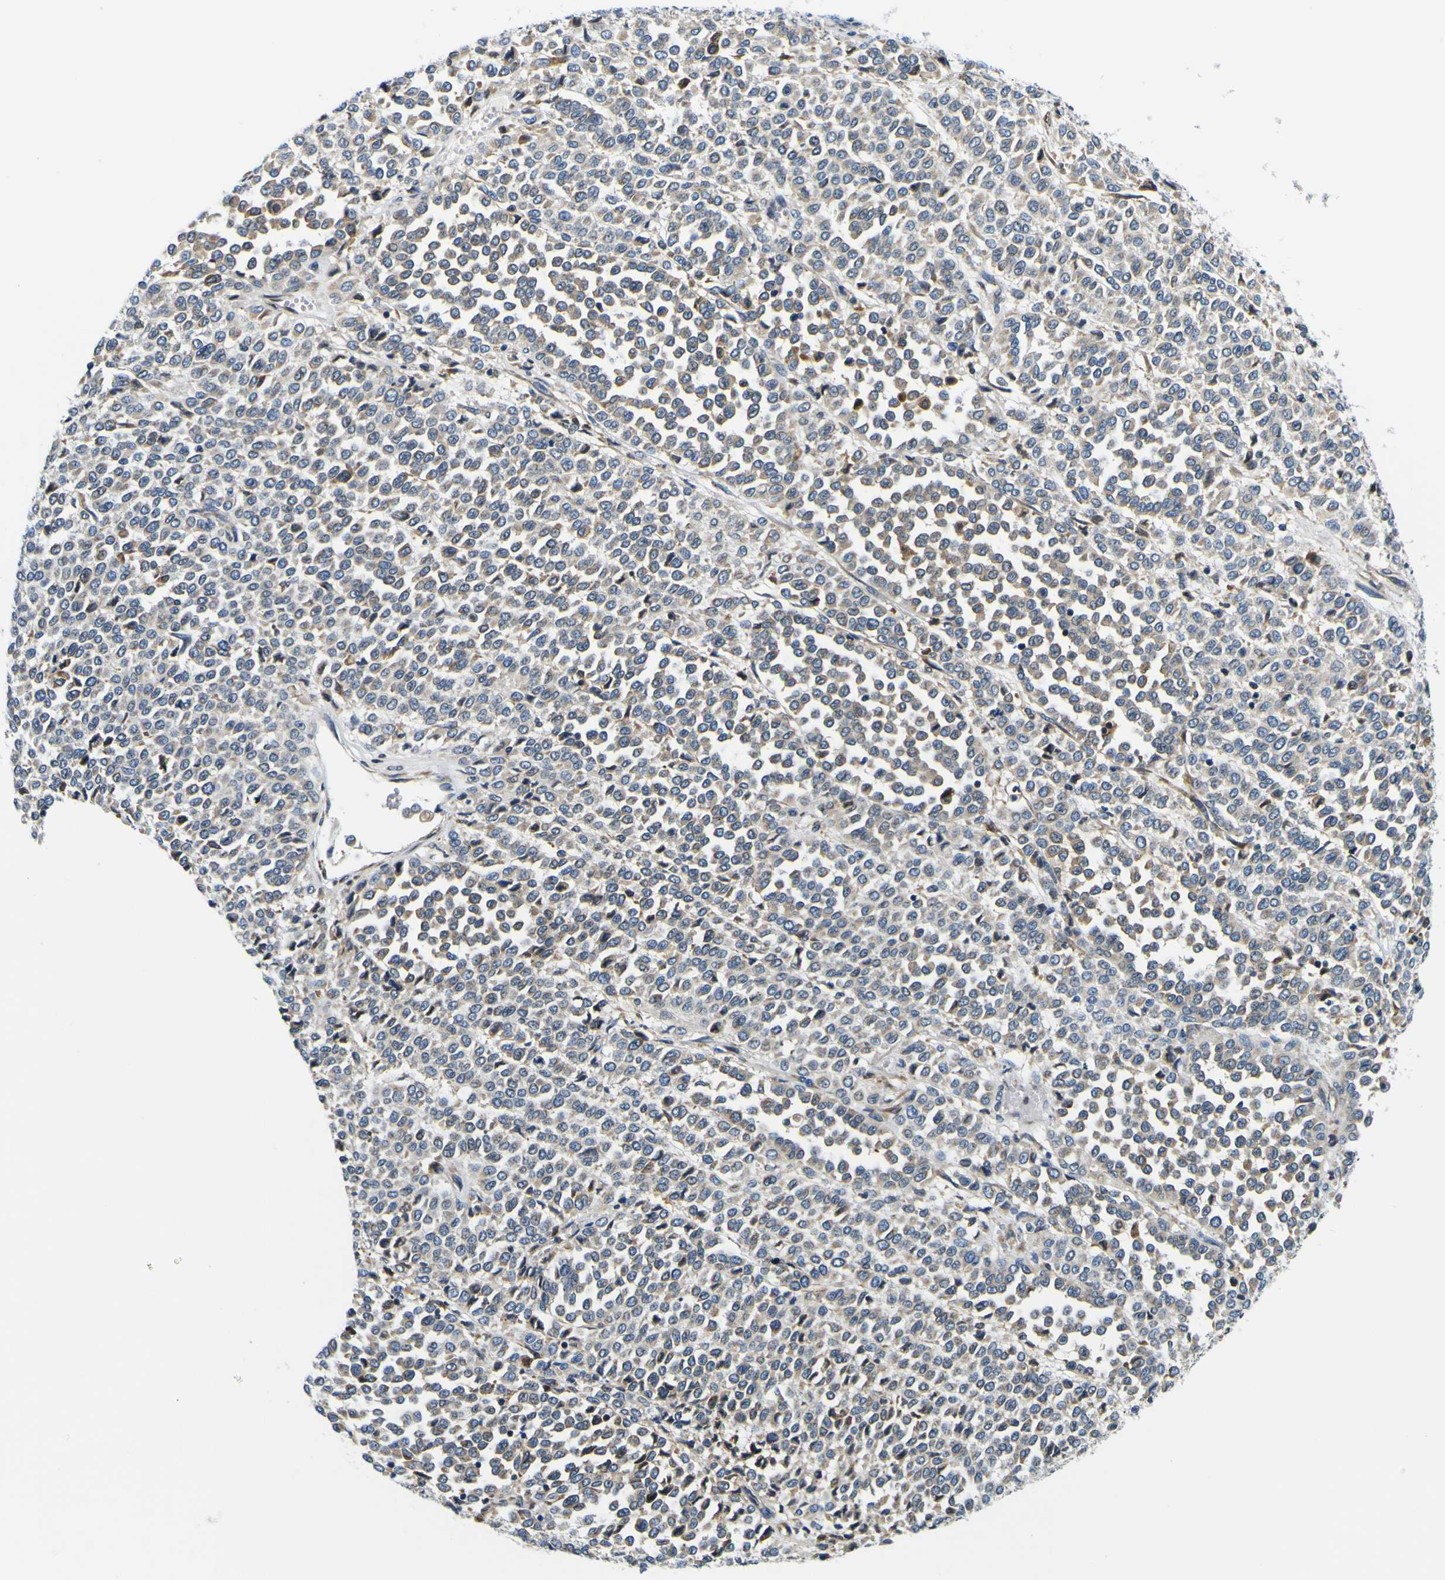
{"staining": {"intensity": "weak", "quantity": "<25%", "location": "cytoplasmic/membranous"}, "tissue": "melanoma", "cell_type": "Tumor cells", "image_type": "cancer", "snomed": [{"axis": "morphology", "description": "Malignant melanoma, Metastatic site"}, {"axis": "topography", "description": "Pancreas"}], "caption": "This is an immunohistochemistry (IHC) micrograph of malignant melanoma (metastatic site). There is no positivity in tumor cells.", "gene": "NLRP3", "patient": {"sex": "female", "age": 30}}